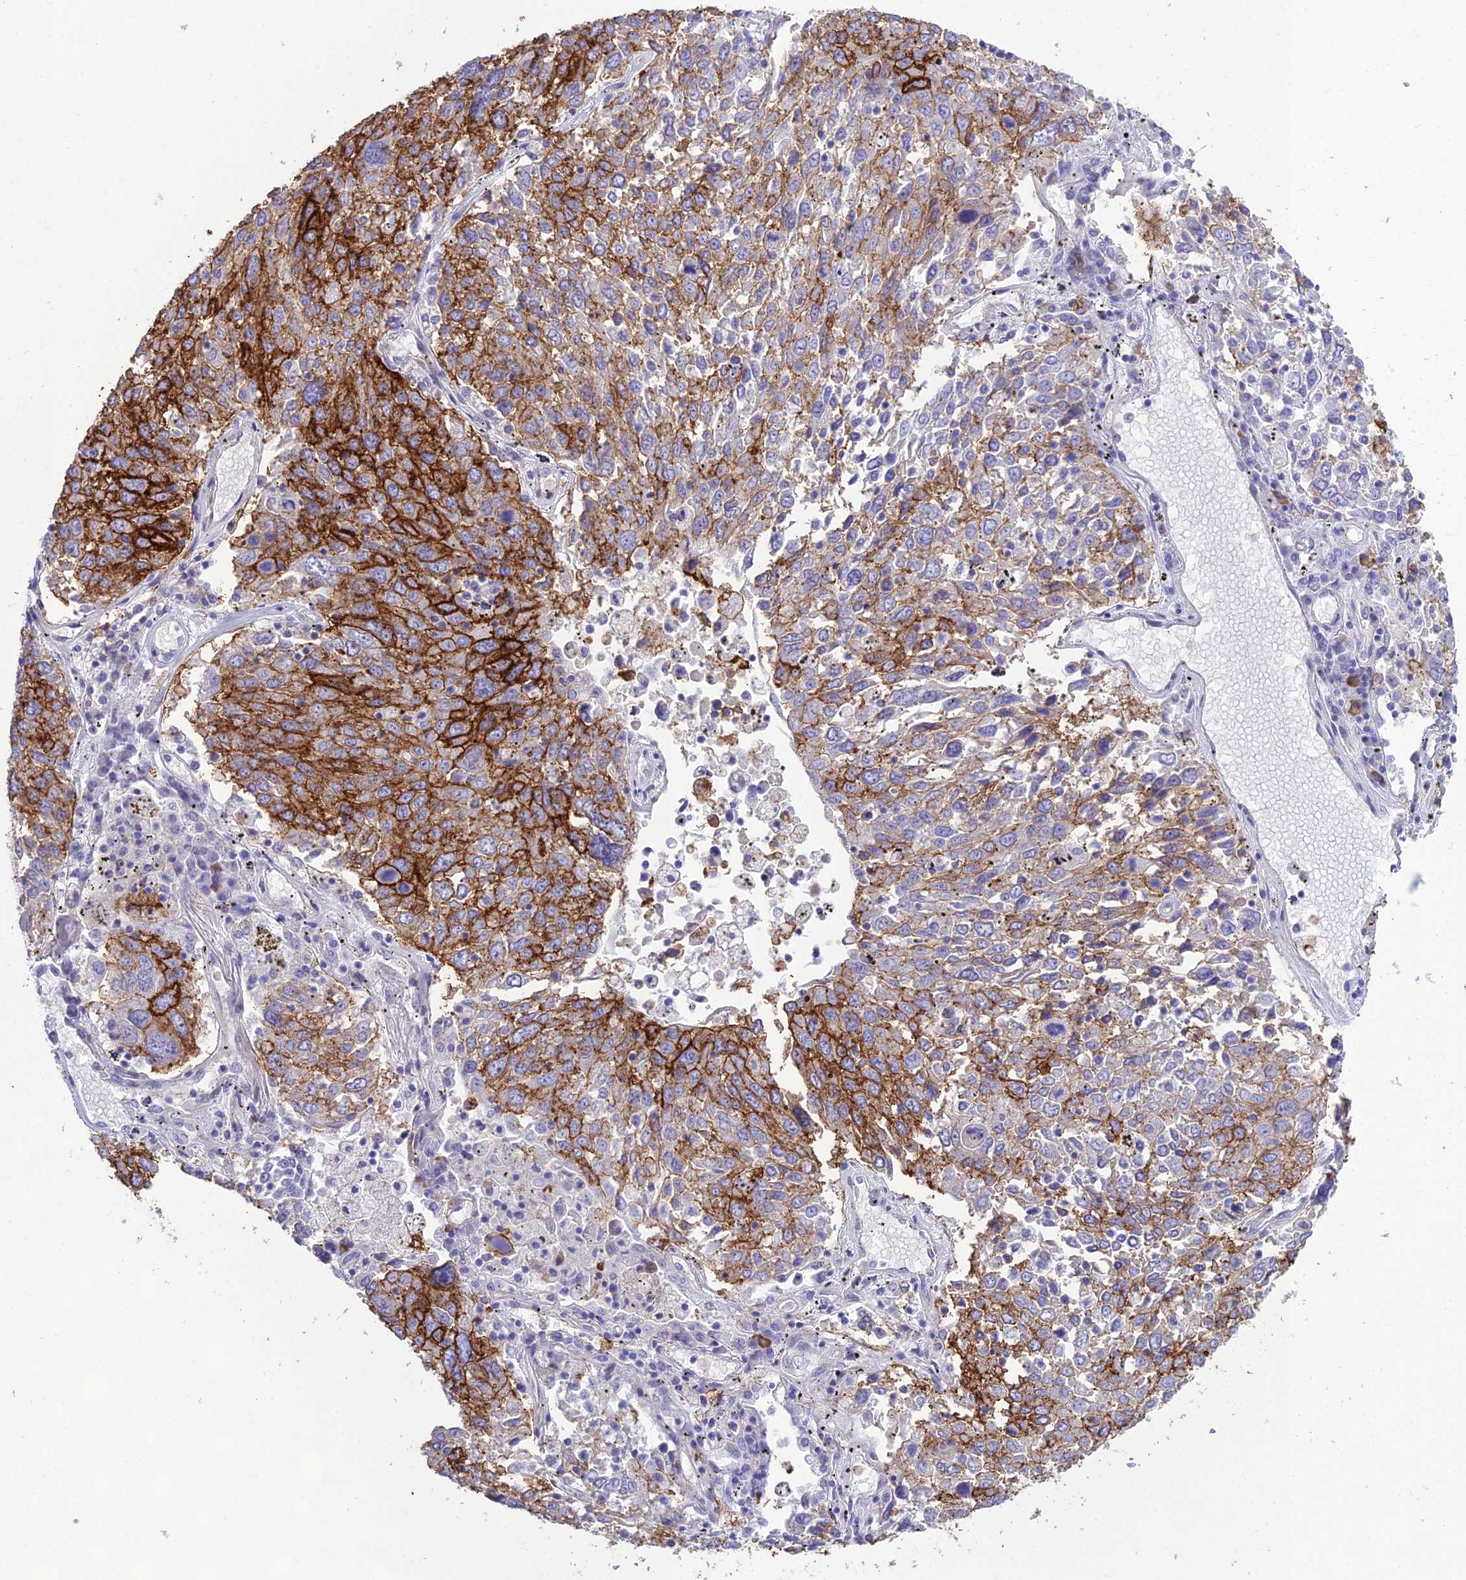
{"staining": {"intensity": "strong", "quantity": "25%-75%", "location": "cytoplasmic/membranous"}, "tissue": "lung cancer", "cell_type": "Tumor cells", "image_type": "cancer", "snomed": [{"axis": "morphology", "description": "Squamous cell carcinoma, NOS"}, {"axis": "topography", "description": "Lung"}], "caption": "Human lung squamous cell carcinoma stained for a protein (brown) shows strong cytoplasmic/membranous positive positivity in about 25%-75% of tumor cells.", "gene": "OR1Q1", "patient": {"sex": "male", "age": 65}}